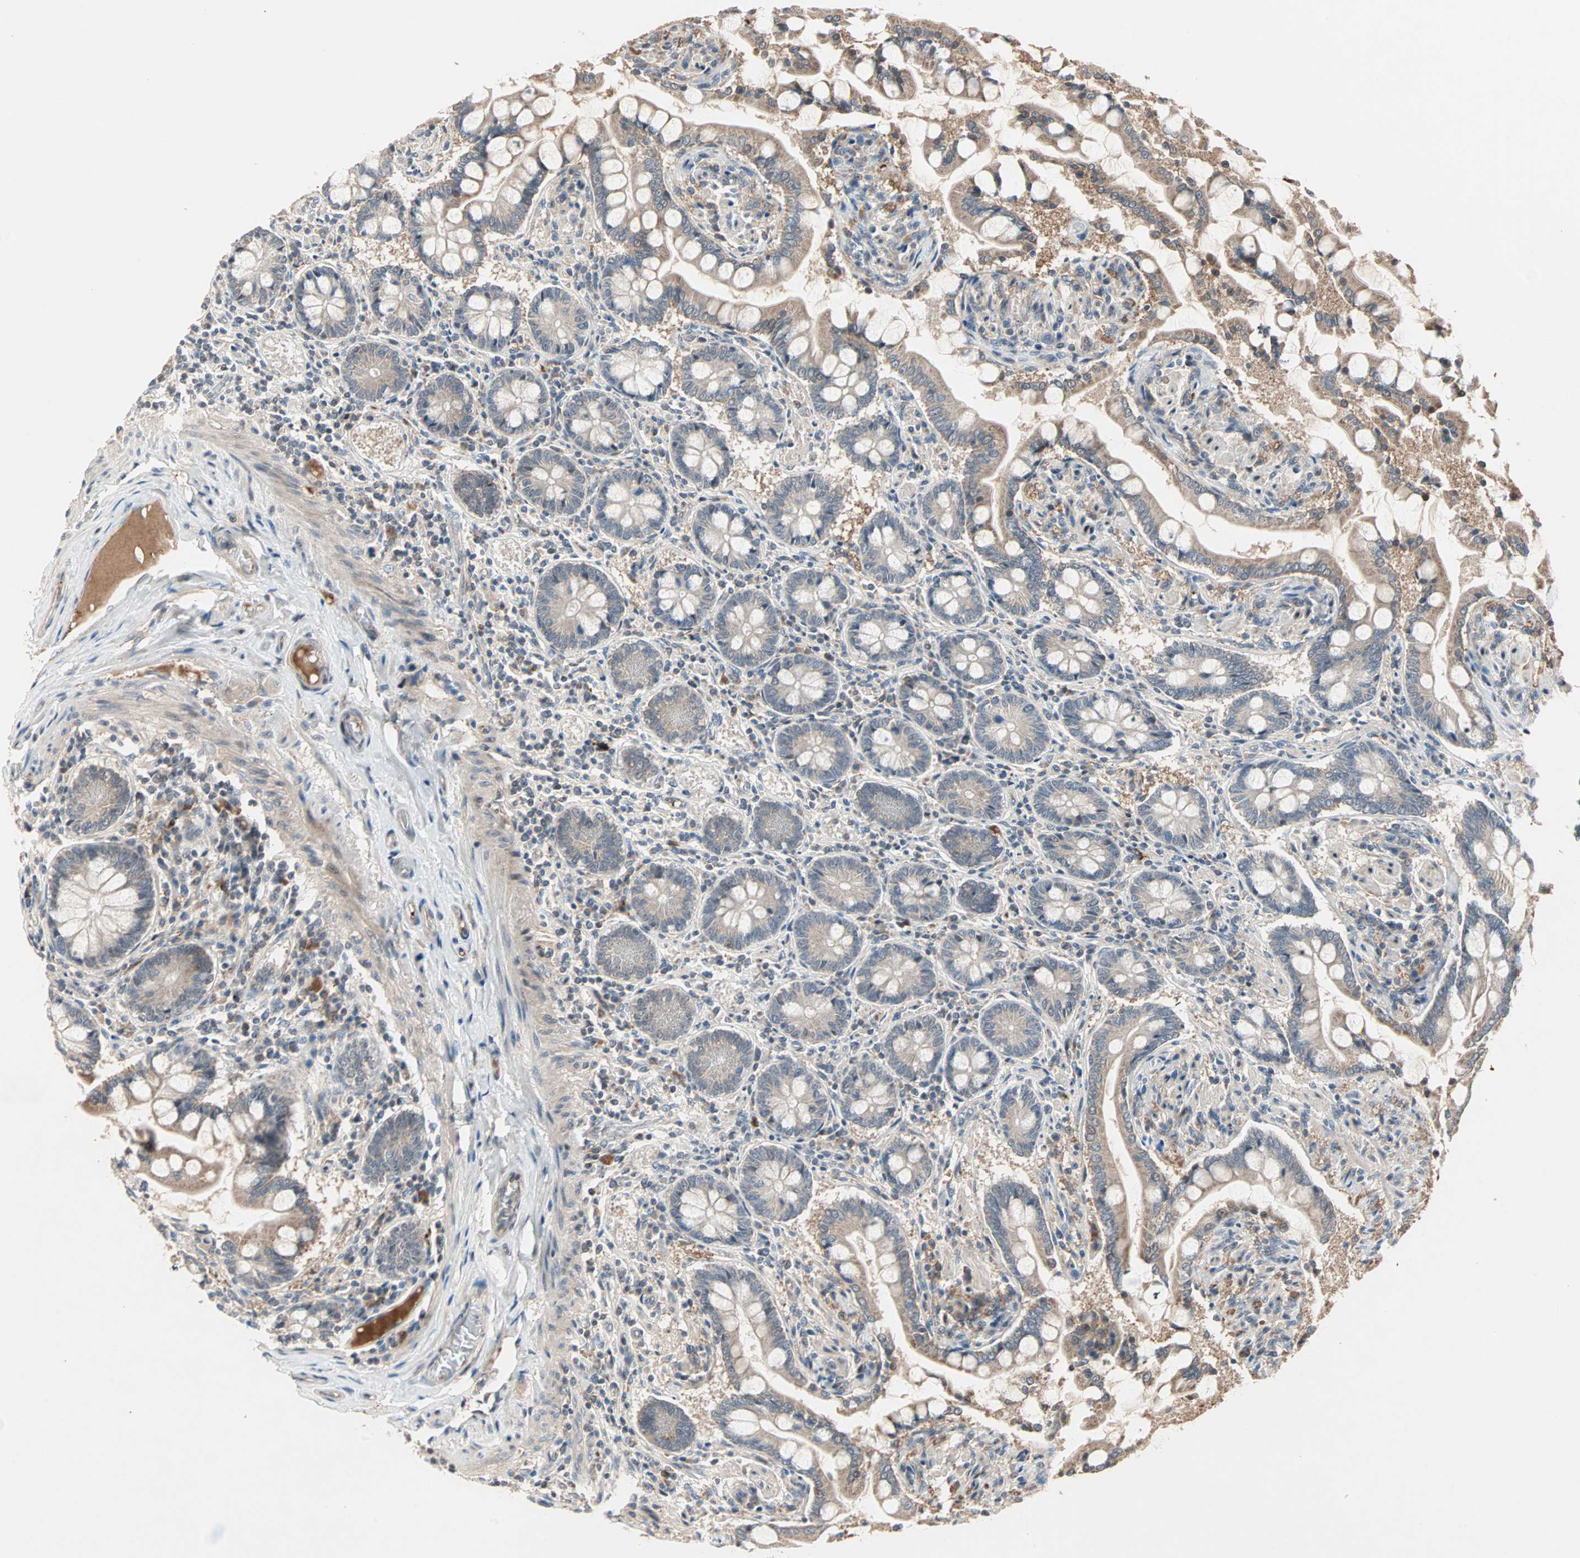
{"staining": {"intensity": "moderate", "quantity": "25%-75%", "location": "cytoplasmic/membranous"}, "tissue": "small intestine", "cell_type": "Glandular cells", "image_type": "normal", "snomed": [{"axis": "morphology", "description": "Normal tissue, NOS"}, {"axis": "topography", "description": "Small intestine"}], "caption": "About 25%-75% of glandular cells in normal small intestine show moderate cytoplasmic/membranous protein staining as visualized by brown immunohistochemical staining.", "gene": "PROS1", "patient": {"sex": "male", "age": 41}}